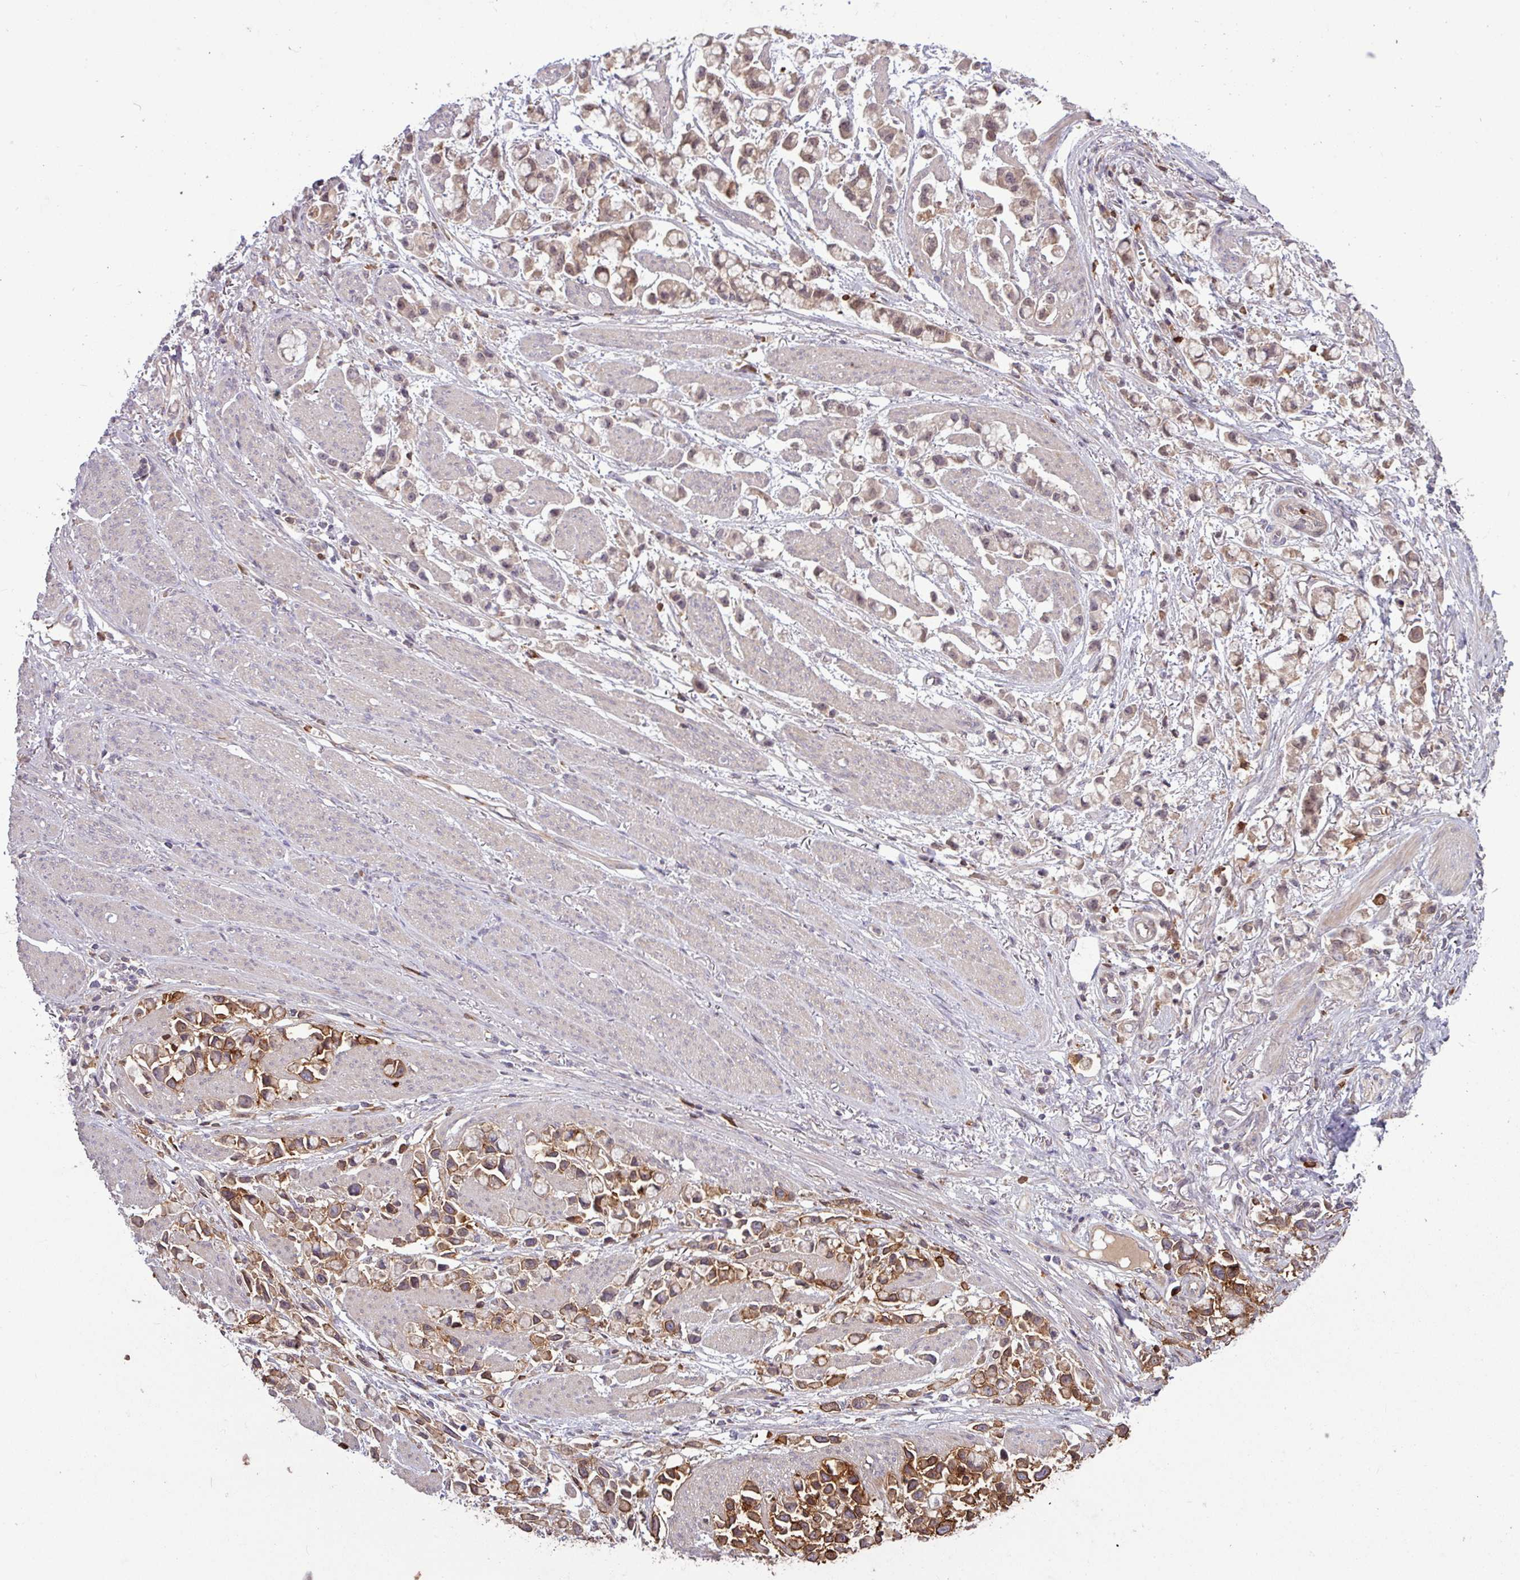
{"staining": {"intensity": "moderate", "quantity": "25%-75%", "location": "cytoplasmic/membranous,nuclear"}, "tissue": "stomach cancer", "cell_type": "Tumor cells", "image_type": "cancer", "snomed": [{"axis": "morphology", "description": "Adenocarcinoma, NOS"}, {"axis": "topography", "description": "Stomach"}], "caption": "Protein expression analysis of adenocarcinoma (stomach) demonstrates moderate cytoplasmic/membranous and nuclear staining in approximately 25%-75% of tumor cells. (Brightfield microscopy of DAB IHC at high magnification).", "gene": "SEC61G", "patient": {"sex": "female", "age": 81}}